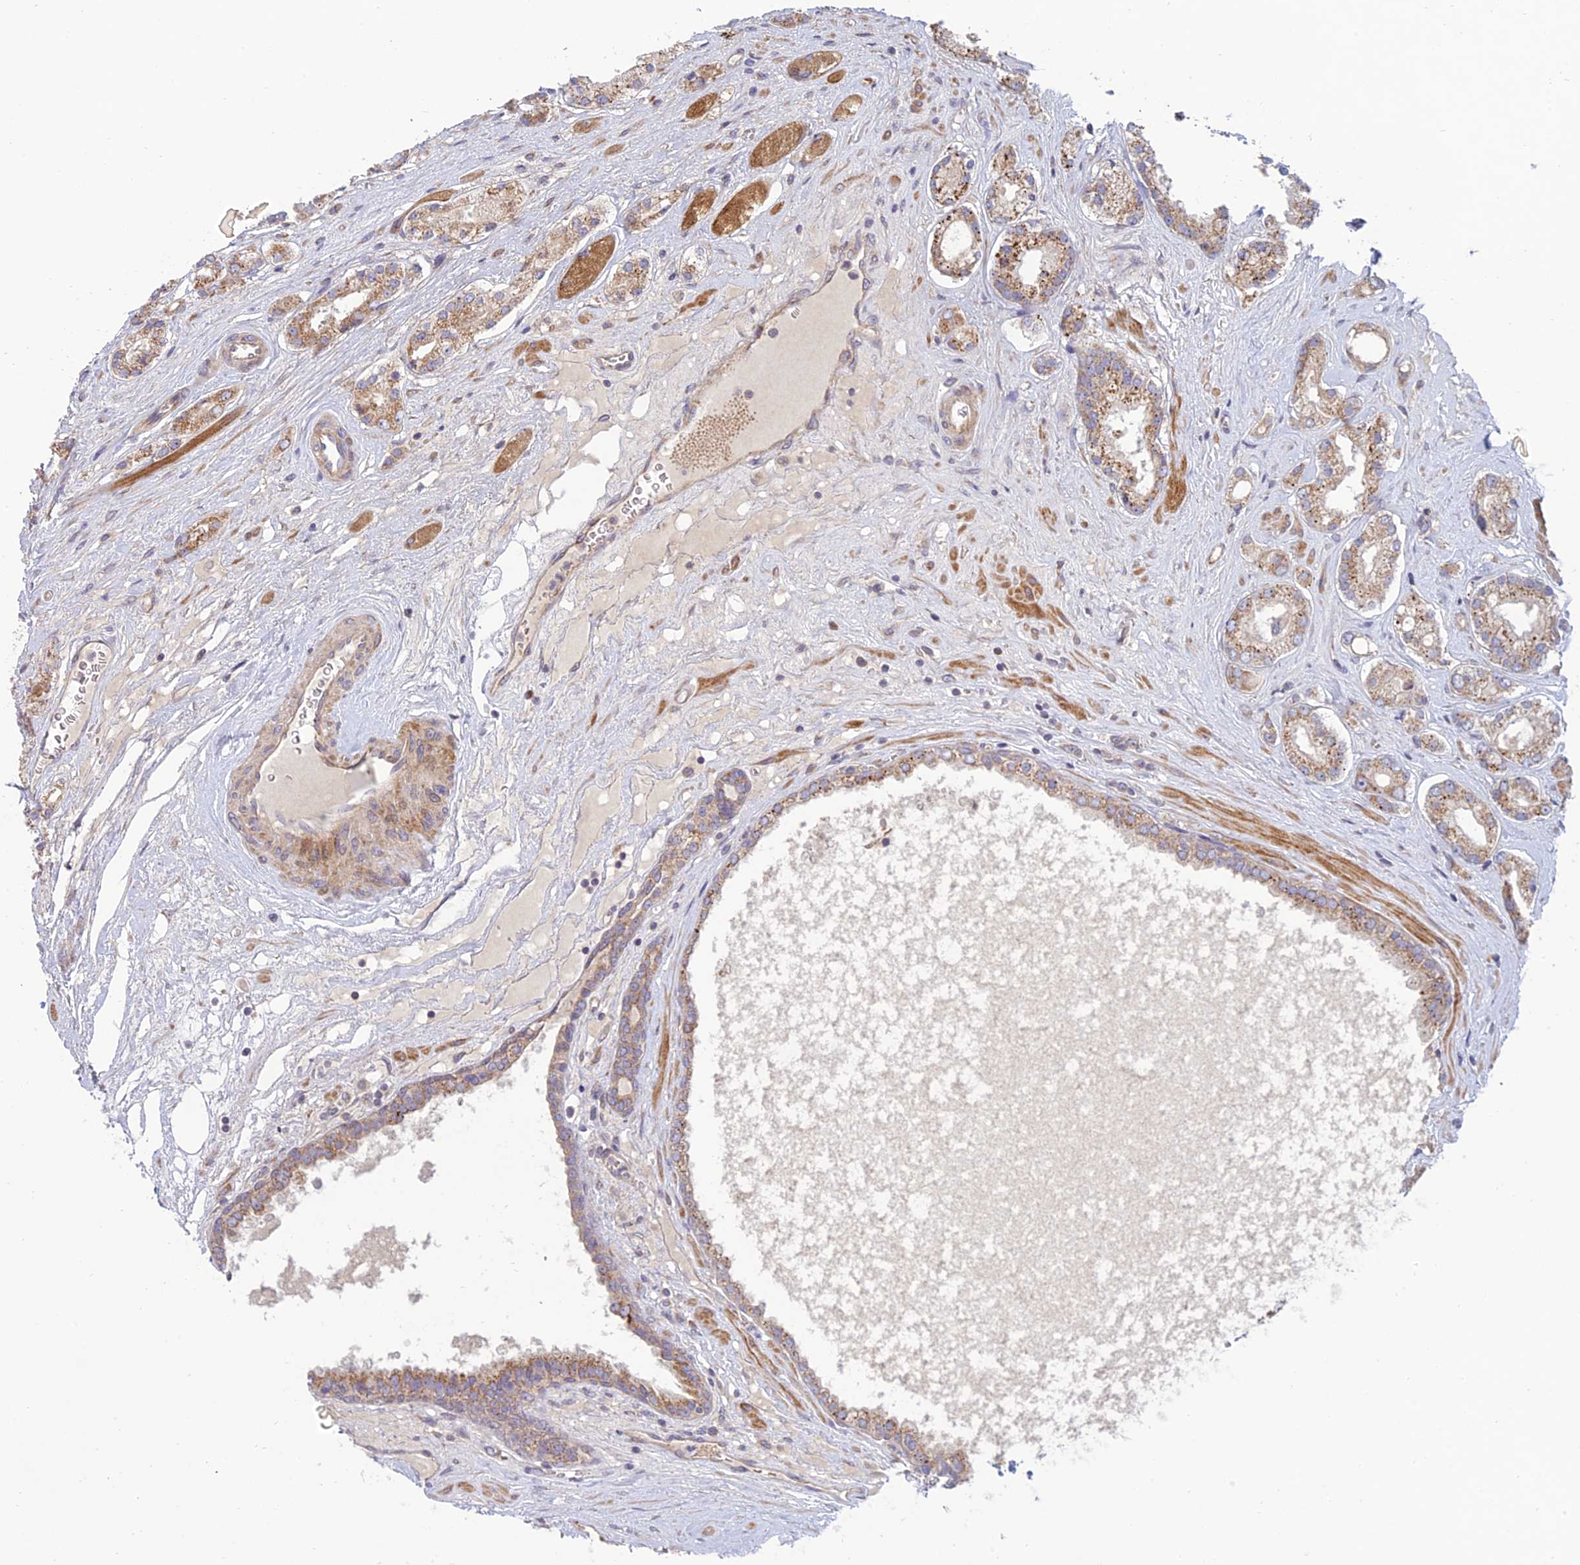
{"staining": {"intensity": "moderate", "quantity": ">75%", "location": "cytoplasmic/membranous"}, "tissue": "prostate cancer", "cell_type": "Tumor cells", "image_type": "cancer", "snomed": [{"axis": "morphology", "description": "Adenocarcinoma, High grade"}, {"axis": "topography", "description": "Prostate"}], "caption": "A brown stain highlights moderate cytoplasmic/membranous staining of a protein in human prostate cancer (adenocarcinoma (high-grade)) tumor cells. (DAB IHC with brightfield microscopy, high magnification).", "gene": "C3orf20", "patient": {"sex": "male", "age": 67}}